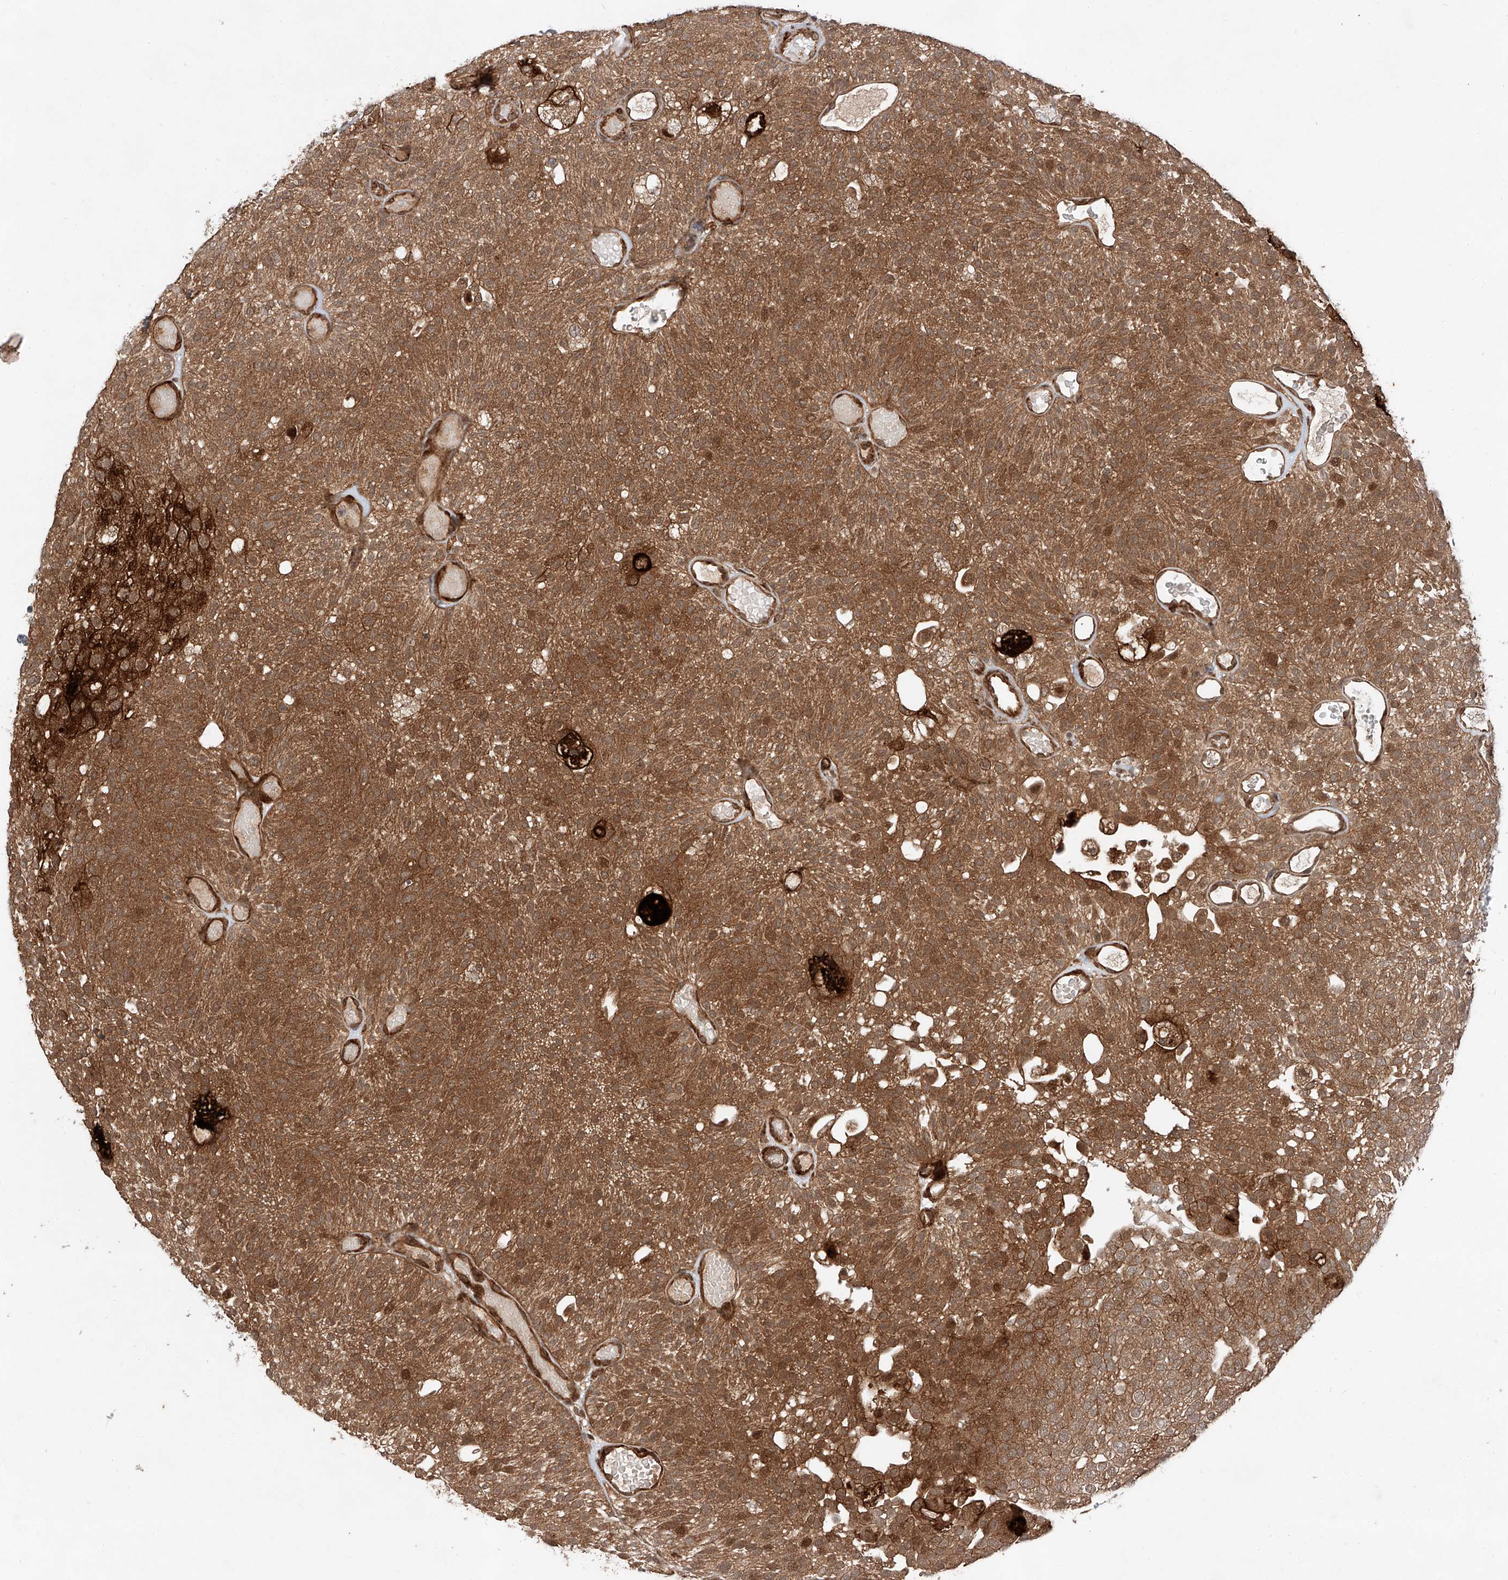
{"staining": {"intensity": "moderate", "quantity": ">75%", "location": "cytoplasmic/membranous,nuclear"}, "tissue": "urothelial cancer", "cell_type": "Tumor cells", "image_type": "cancer", "snomed": [{"axis": "morphology", "description": "Urothelial carcinoma, Low grade"}, {"axis": "topography", "description": "Urinary bladder"}], "caption": "Moderate cytoplasmic/membranous and nuclear protein positivity is identified in about >75% of tumor cells in urothelial cancer. Ihc stains the protein of interest in brown and the nuclei are stained blue.", "gene": "ZFP28", "patient": {"sex": "male", "age": 78}}